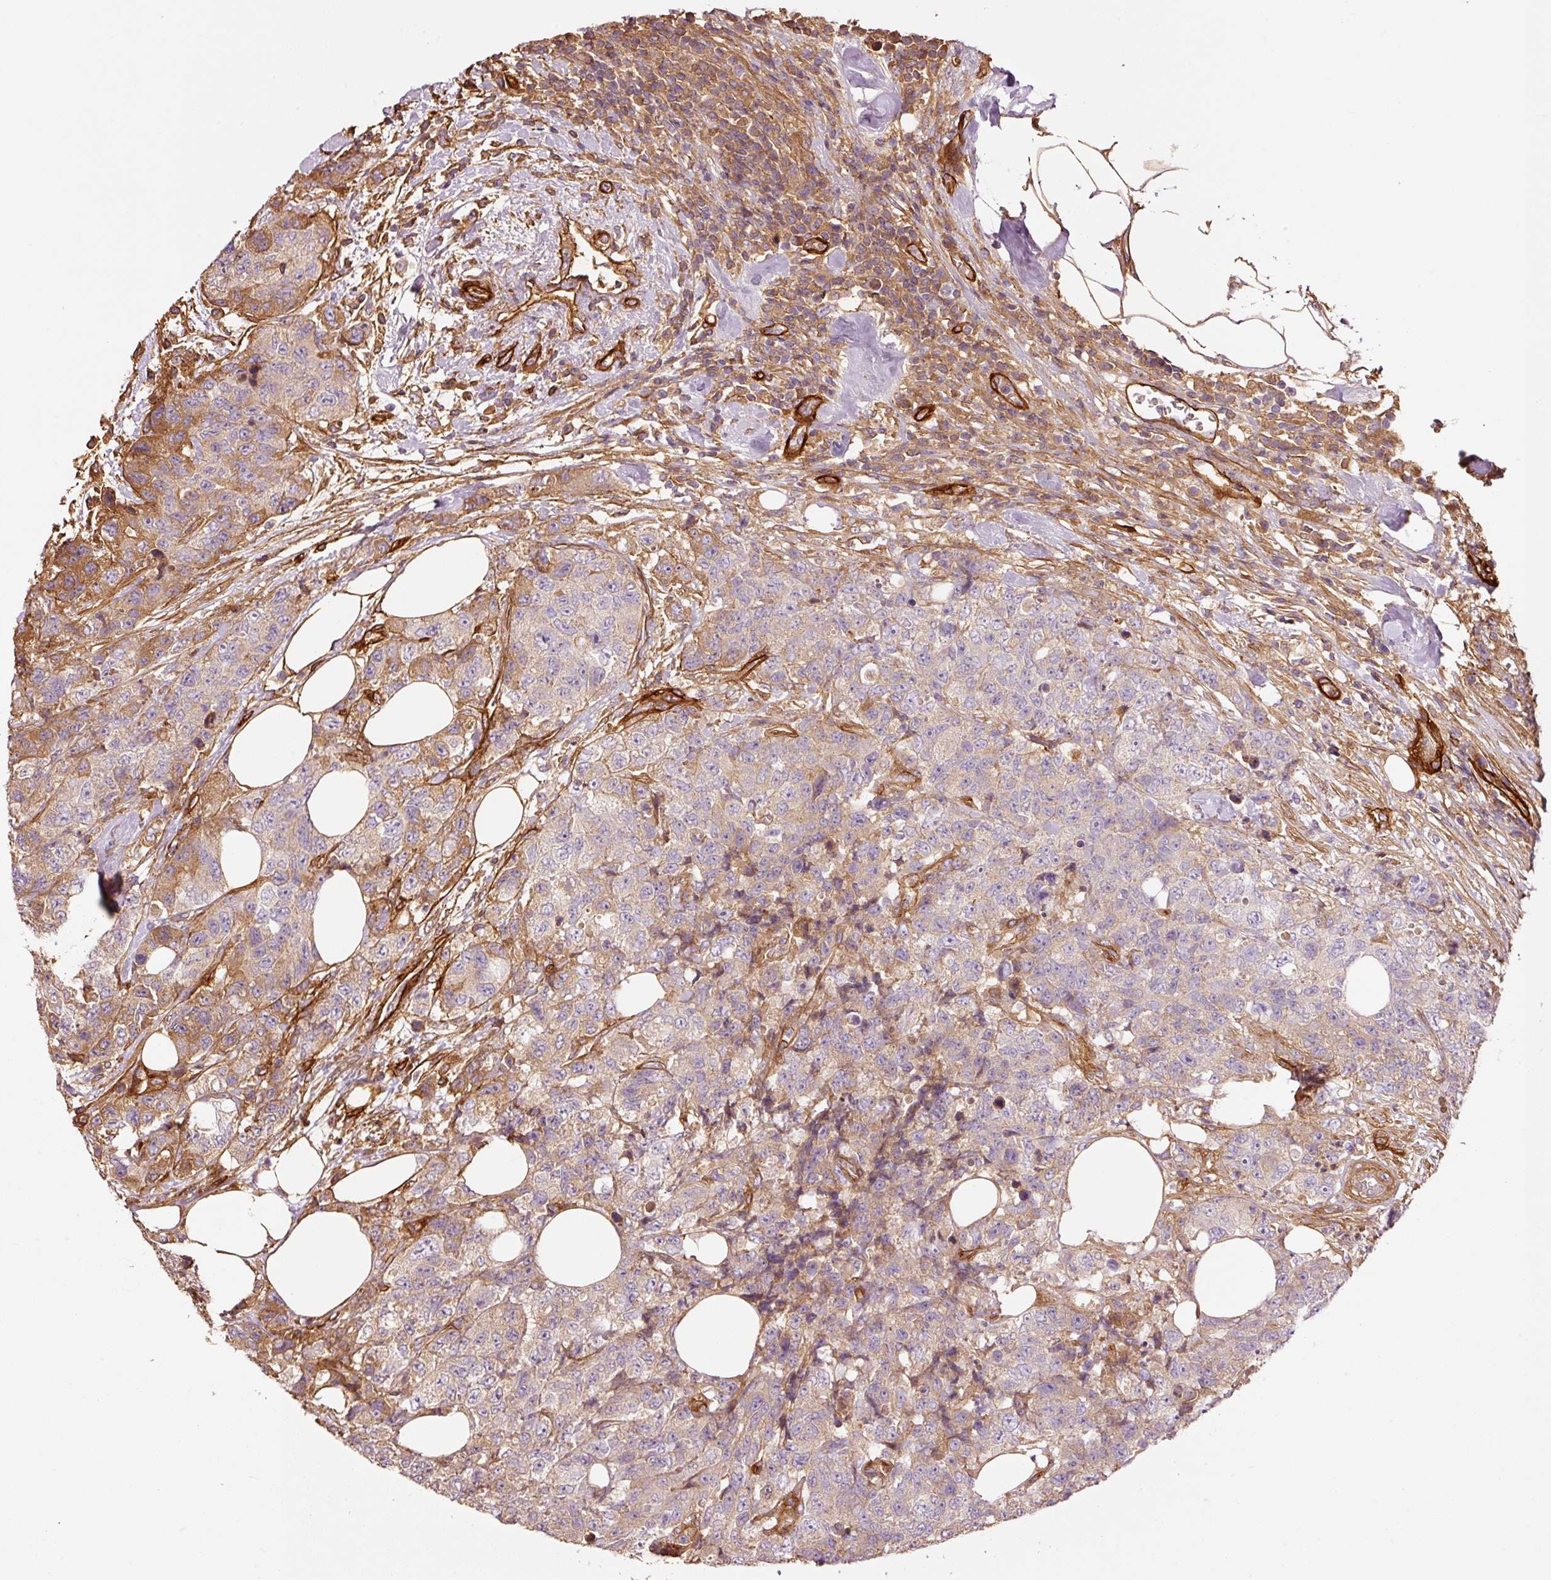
{"staining": {"intensity": "moderate", "quantity": "<25%", "location": "cytoplasmic/membranous"}, "tissue": "urothelial cancer", "cell_type": "Tumor cells", "image_type": "cancer", "snomed": [{"axis": "morphology", "description": "Urothelial carcinoma, High grade"}, {"axis": "topography", "description": "Urinary bladder"}], "caption": "An image of human urothelial cancer stained for a protein reveals moderate cytoplasmic/membranous brown staining in tumor cells.", "gene": "NID2", "patient": {"sex": "female", "age": 78}}